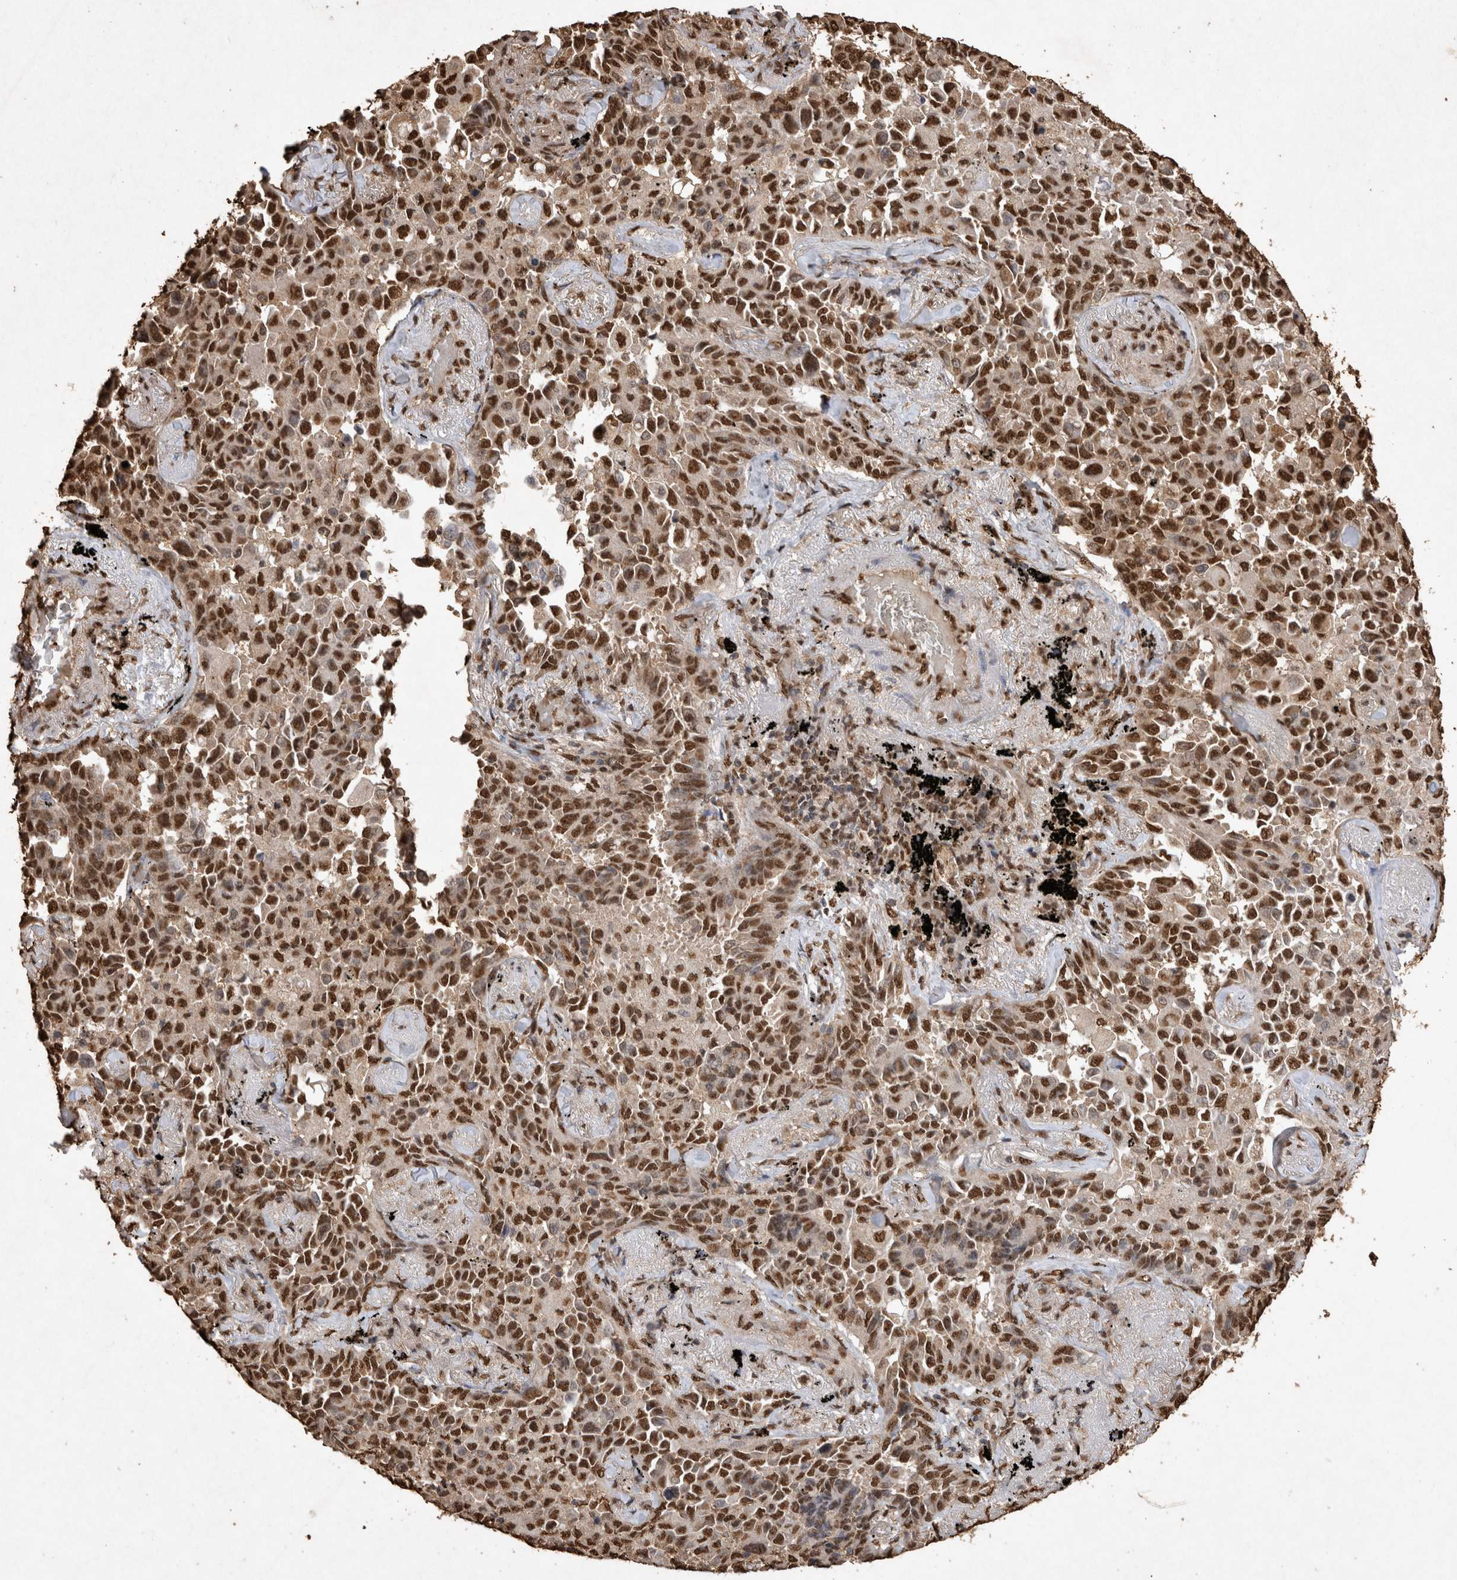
{"staining": {"intensity": "strong", "quantity": ">75%", "location": "nuclear"}, "tissue": "lung cancer", "cell_type": "Tumor cells", "image_type": "cancer", "snomed": [{"axis": "morphology", "description": "Adenocarcinoma, NOS"}, {"axis": "topography", "description": "Lung"}], "caption": "A high-resolution image shows IHC staining of lung adenocarcinoma, which reveals strong nuclear positivity in about >75% of tumor cells.", "gene": "OAS2", "patient": {"sex": "female", "age": 67}}